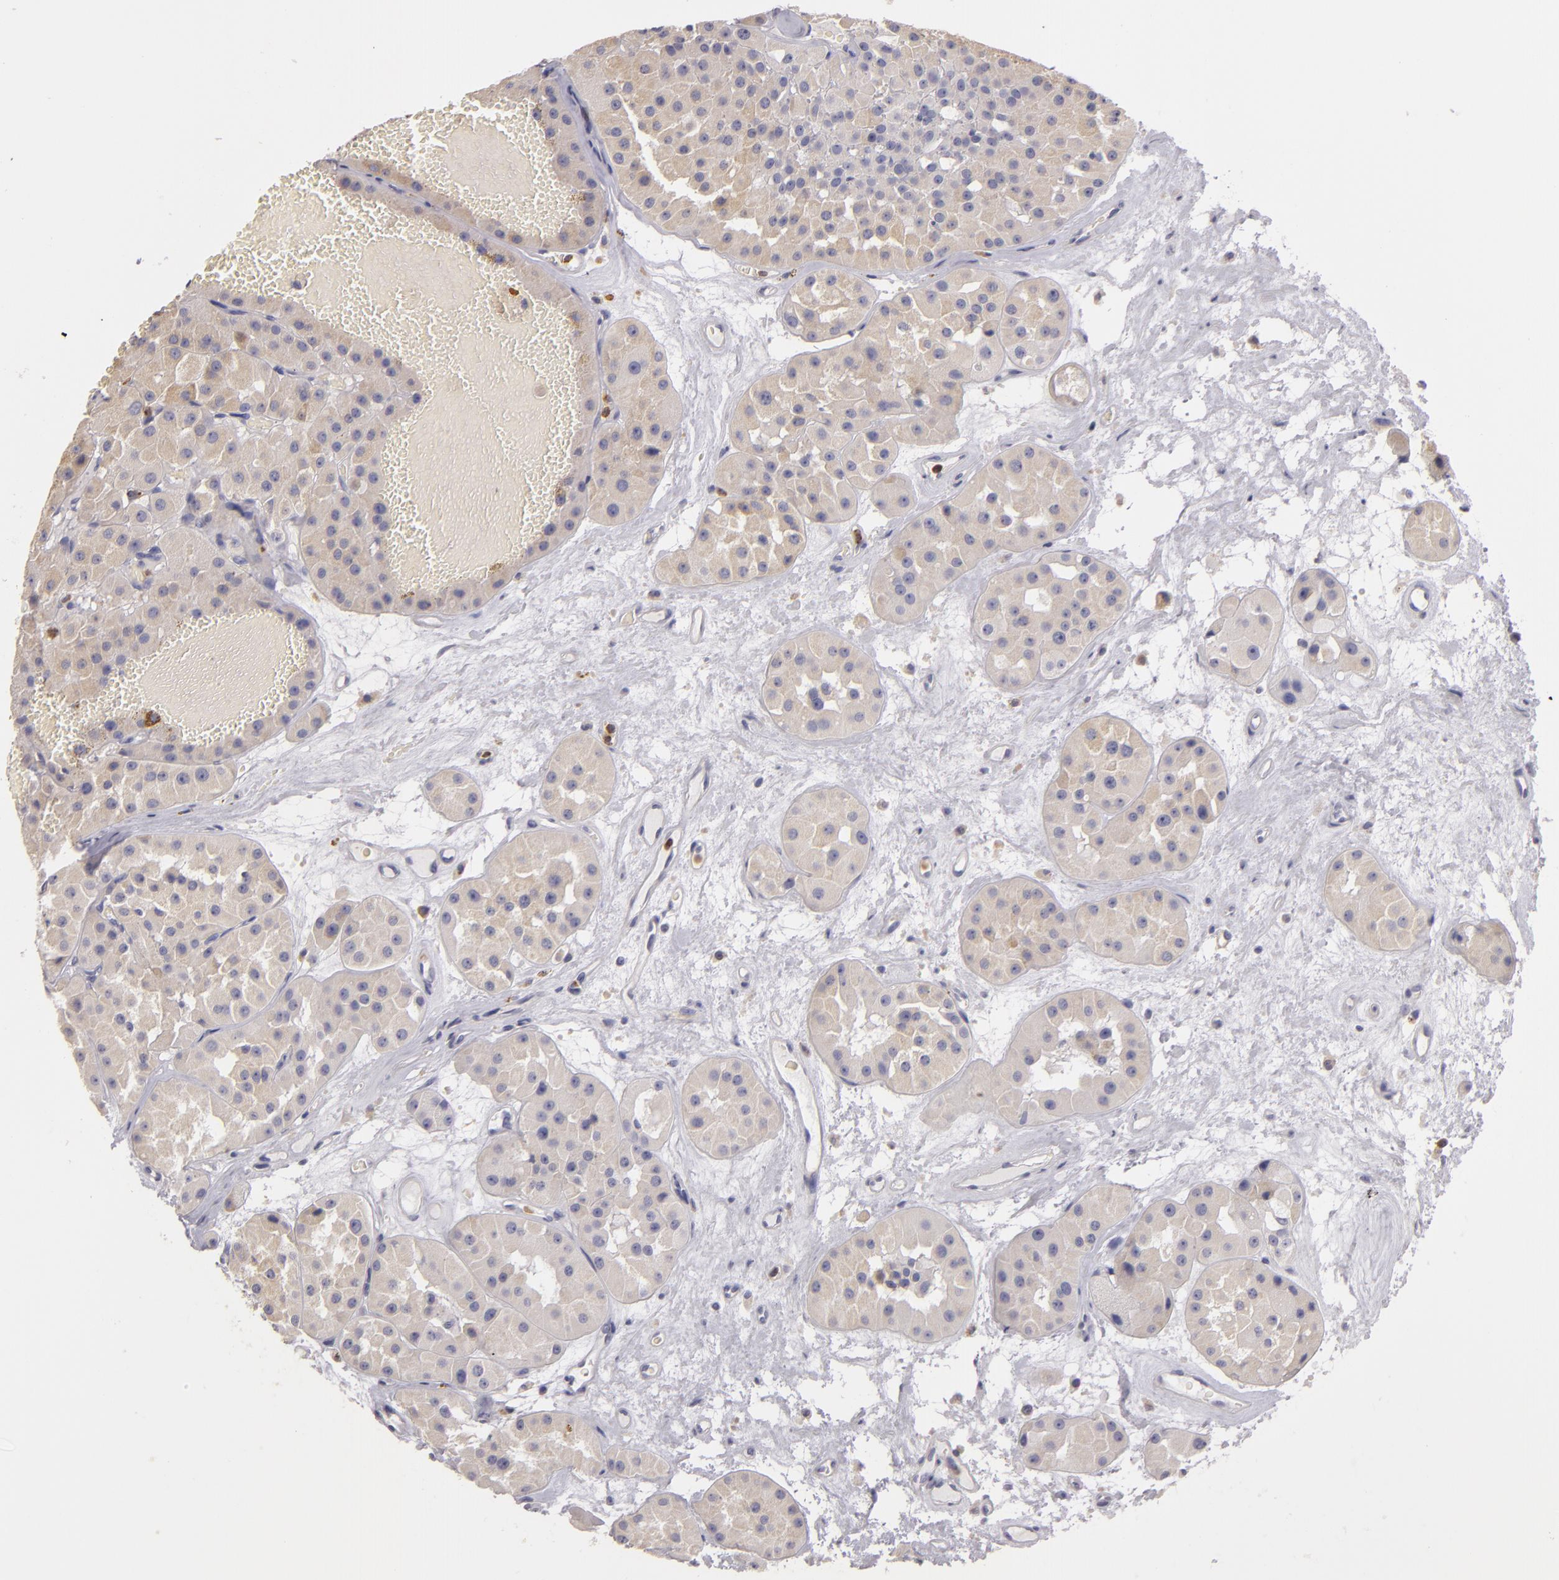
{"staining": {"intensity": "weak", "quantity": ">75%", "location": "cytoplasmic/membranous"}, "tissue": "renal cancer", "cell_type": "Tumor cells", "image_type": "cancer", "snomed": [{"axis": "morphology", "description": "Adenocarcinoma, uncertain malignant potential"}, {"axis": "topography", "description": "Kidney"}], "caption": "The photomicrograph reveals immunohistochemical staining of renal adenocarcinoma,  uncertain malignant potential. There is weak cytoplasmic/membranous expression is present in about >75% of tumor cells. The staining was performed using DAB (3,3'-diaminobenzidine) to visualize the protein expression in brown, while the nuclei were stained in blue with hematoxylin (Magnification: 20x).", "gene": "TLR8", "patient": {"sex": "male", "age": 63}}